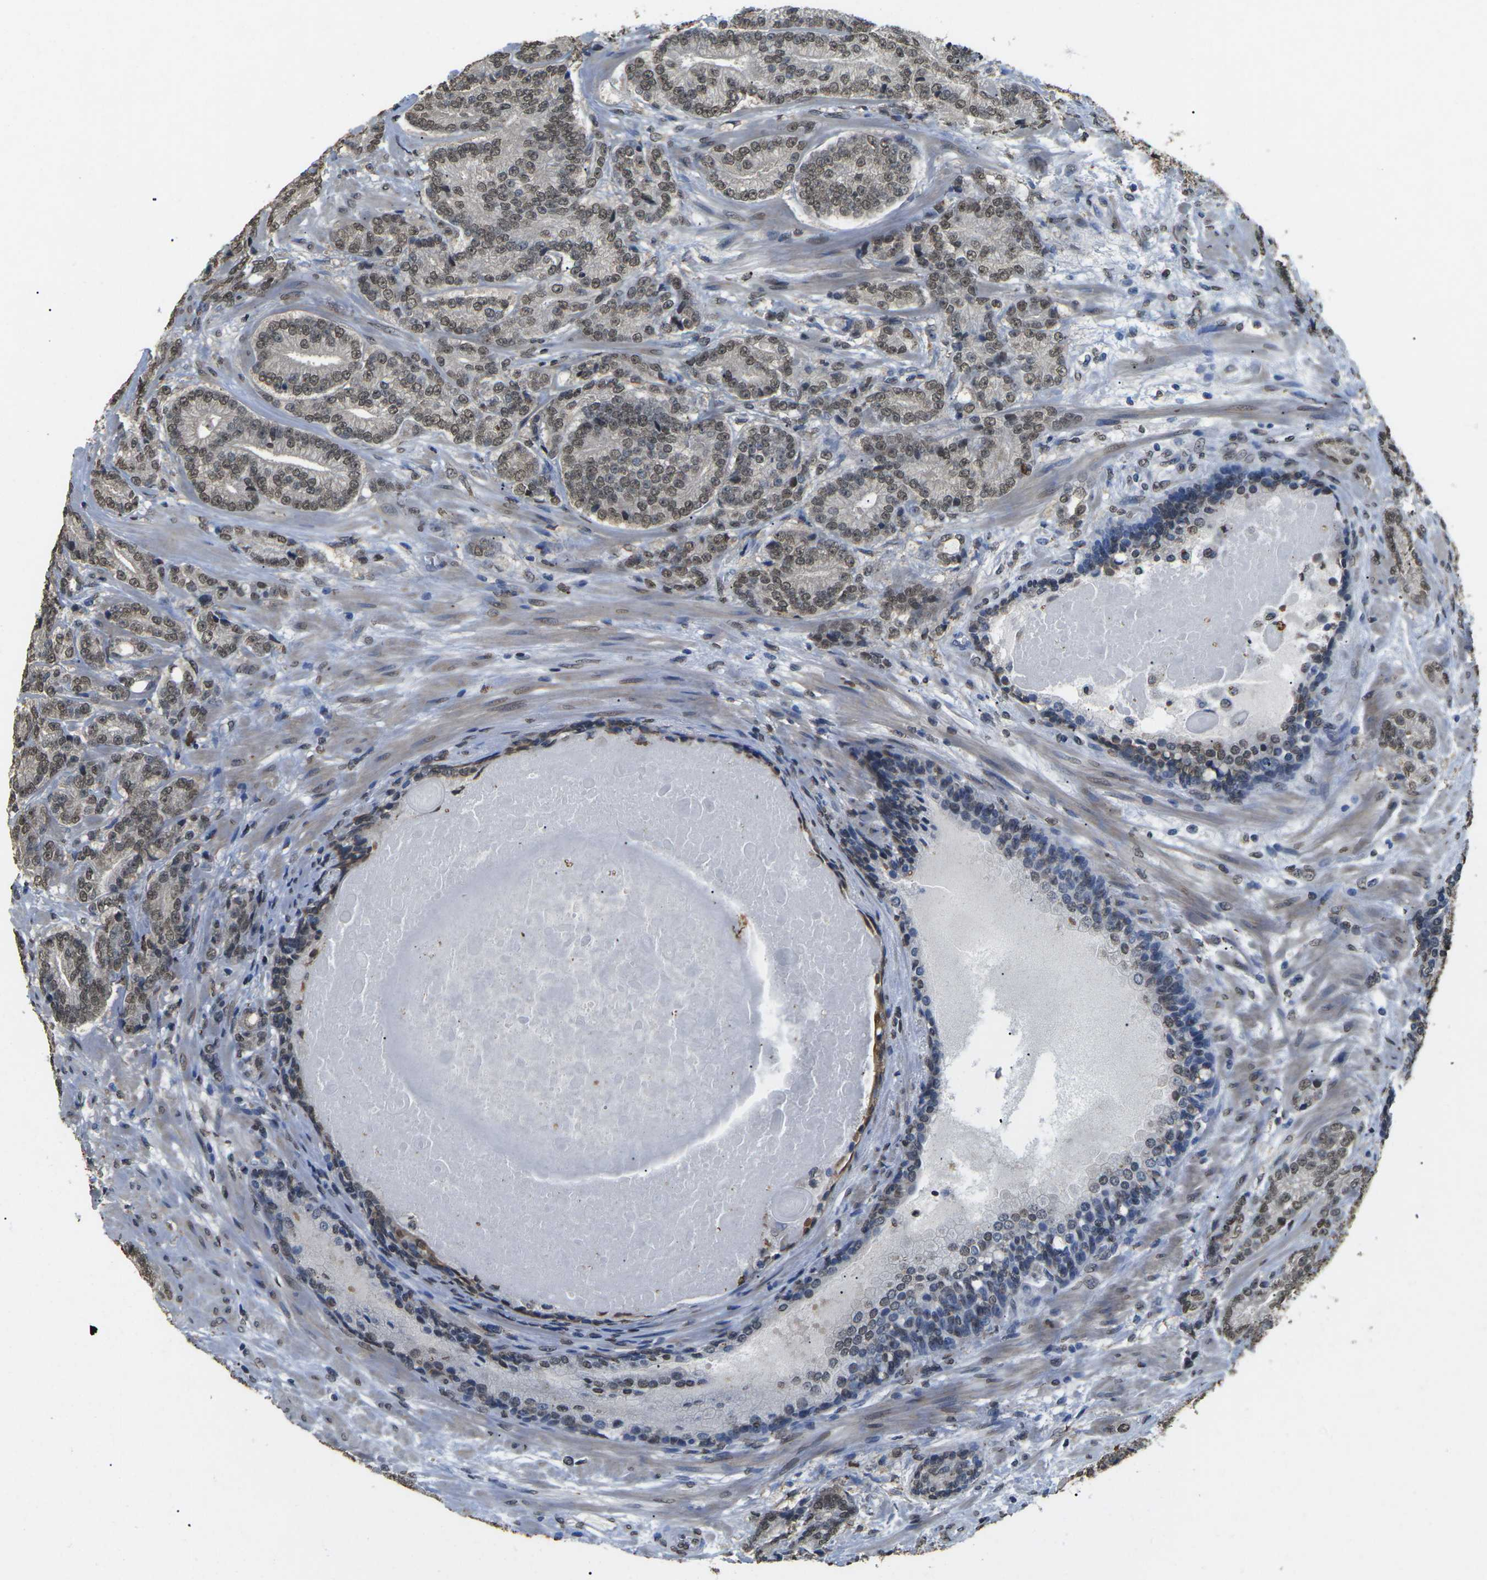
{"staining": {"intensity": "weak", "quantity": ">75%", "location": "nuclear"}, "tissue": "prostate cancer", "cell_type": "Tumor cells", "image_type": "cancer", "snomed": [{"axis": "morphology", "description": "Adenocarcinoma, High grade"}, {"axis": "topography", "description": "Prostate"}], "caption": "Approximately >75% of tumor cells in prostate high-grade adenocarcinoma exhibit weak nuclear protein positivity as visualized by brown immunohistochemical staining.", "gene": "SCNN1B", "patient": {"sex": "male", "age": 61}}